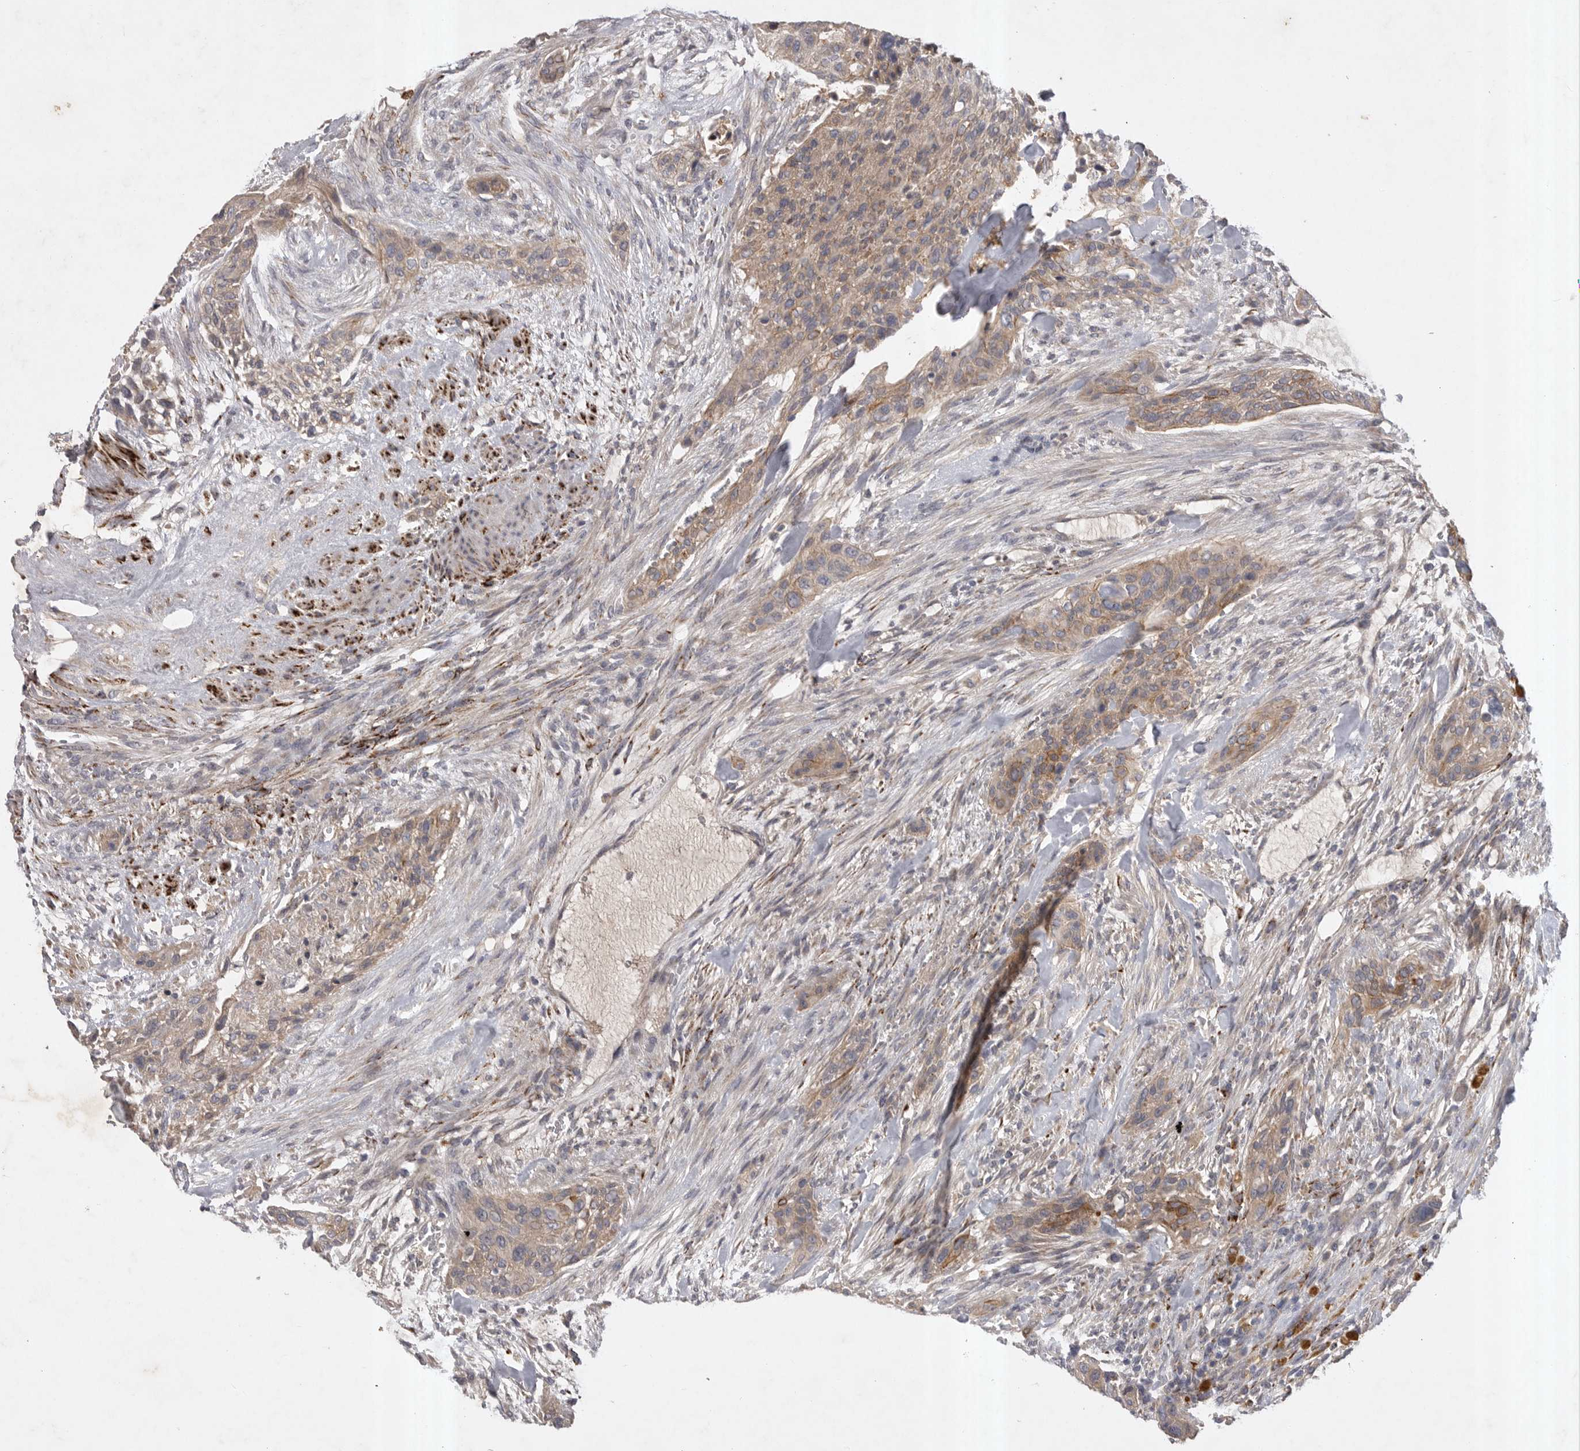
{"staining": {"intensity": "weak", "quantity": ">75%", "location": "cytoplasmic/membranous"}, "tissue": "urothelial cancer", "cell_type": "Tumor cells", "image_type": "cancer", "snomed": [{"axis": "morphology", "description": "Urothelial carcinoma, High grade"}, {"axis": "topography", "description": "Urinary bladder"}], "caption": "Immunohistochemistry histopathology image of human urothelial carcinoma (high-grade) stained for a protein (brown), which exhibits low levels of weak cytoplasmic/membranous staining in about >75% of tumor cells.", "gene": "DHDDS", "patient": {"sex": "male", "age": 35}}